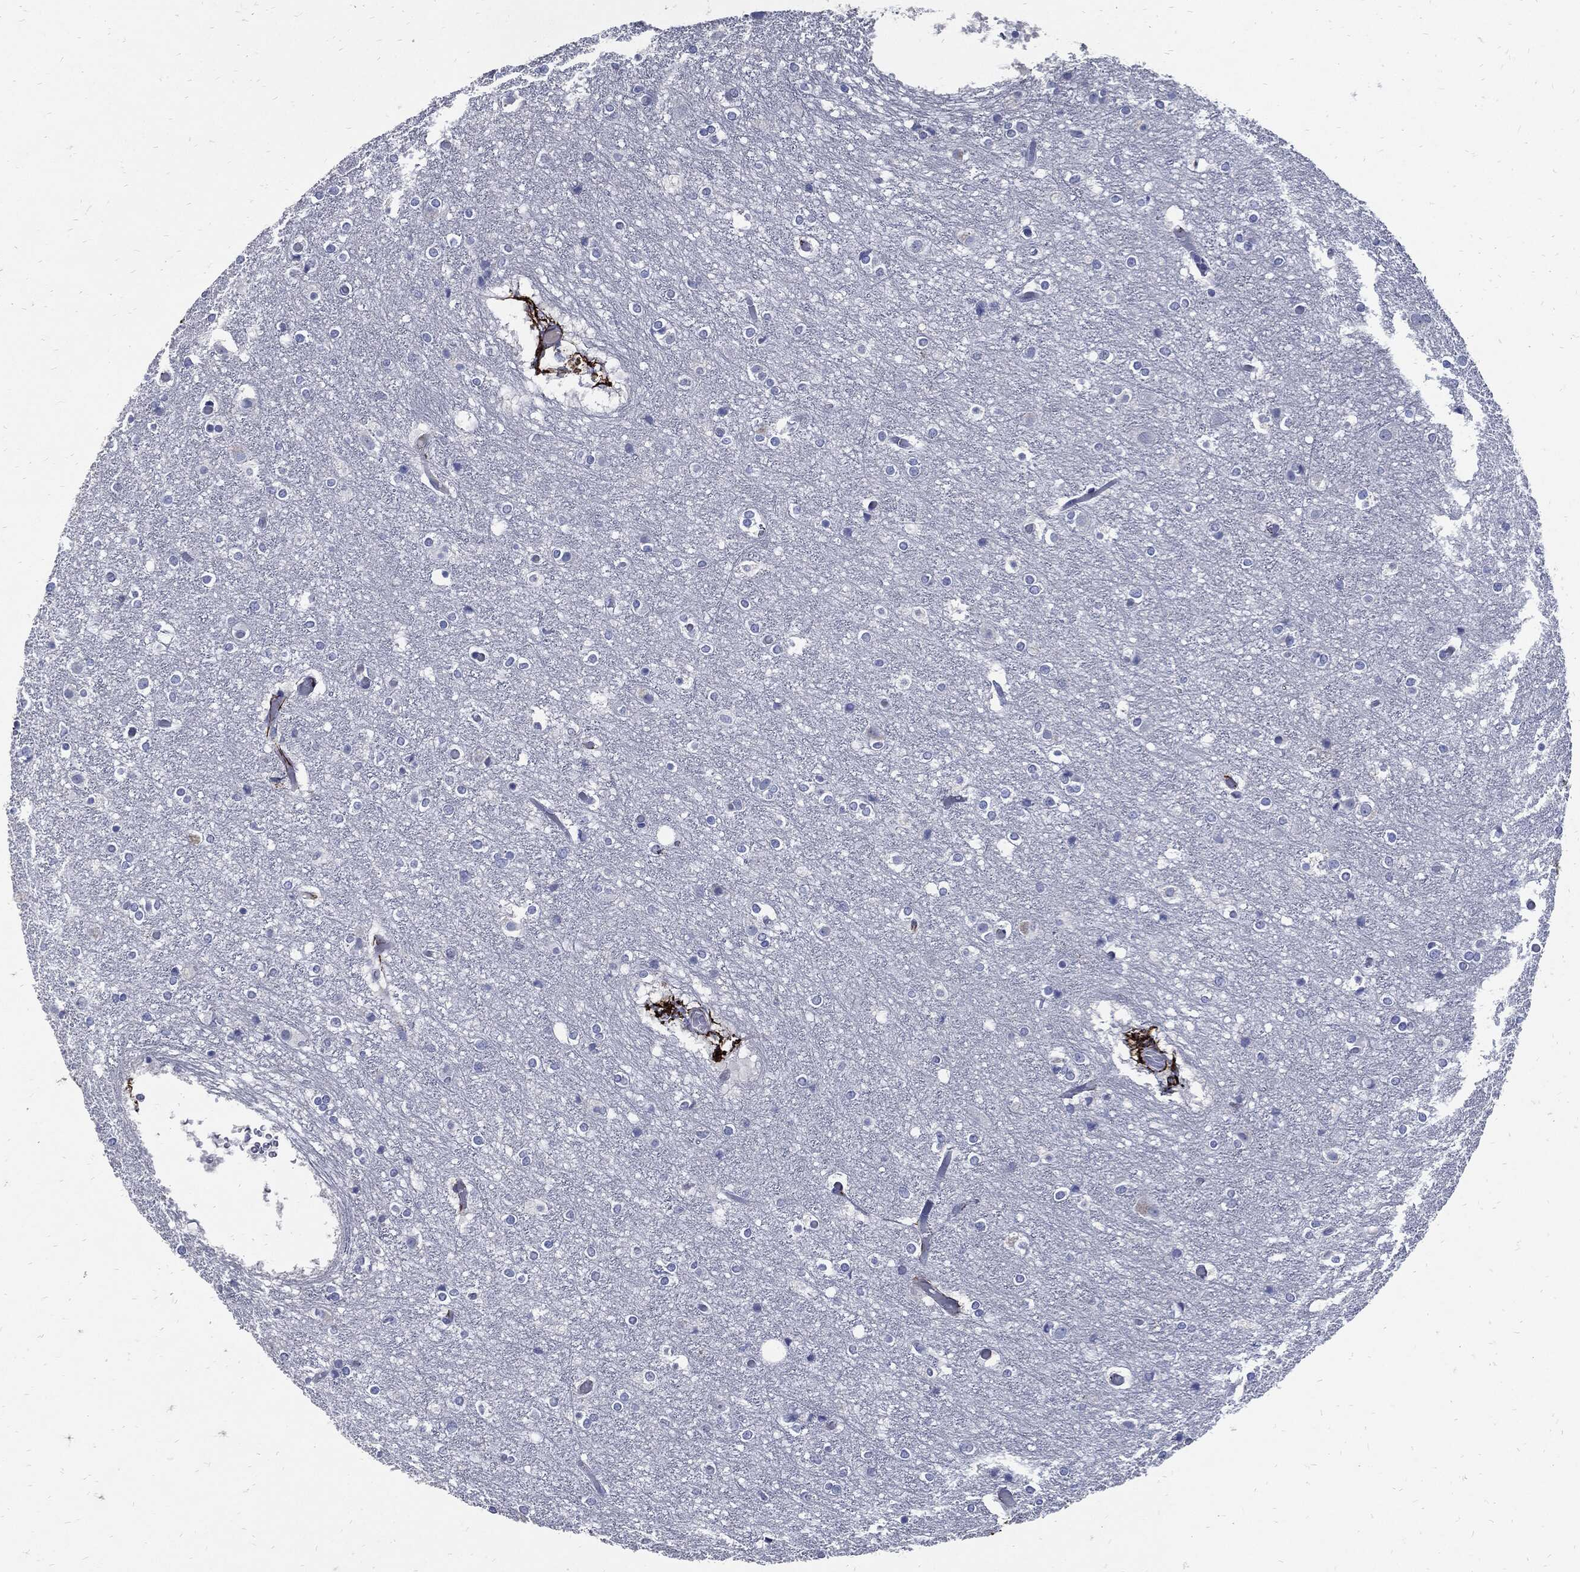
{"staining": {"intensity": "negative", "quantity": "none", "location": "none"}, "tissue": "cerebral cortex", "cell_type": "Endothelial cells", "image_type": "normal", "snomed": [{"axis": "morphology", "description": "Normal tissue, NOS"}, {"axis": "topography", "description": "Cerebral cortex"}], "caption": "DAB (3,3'-diaminobenzidine) immunohistochemical staining of normal cerebral cortex demonstrates no significant expression in endothelial cells.", "gene": "FBN1", "patient": {"sex": "female", "age": 52}}